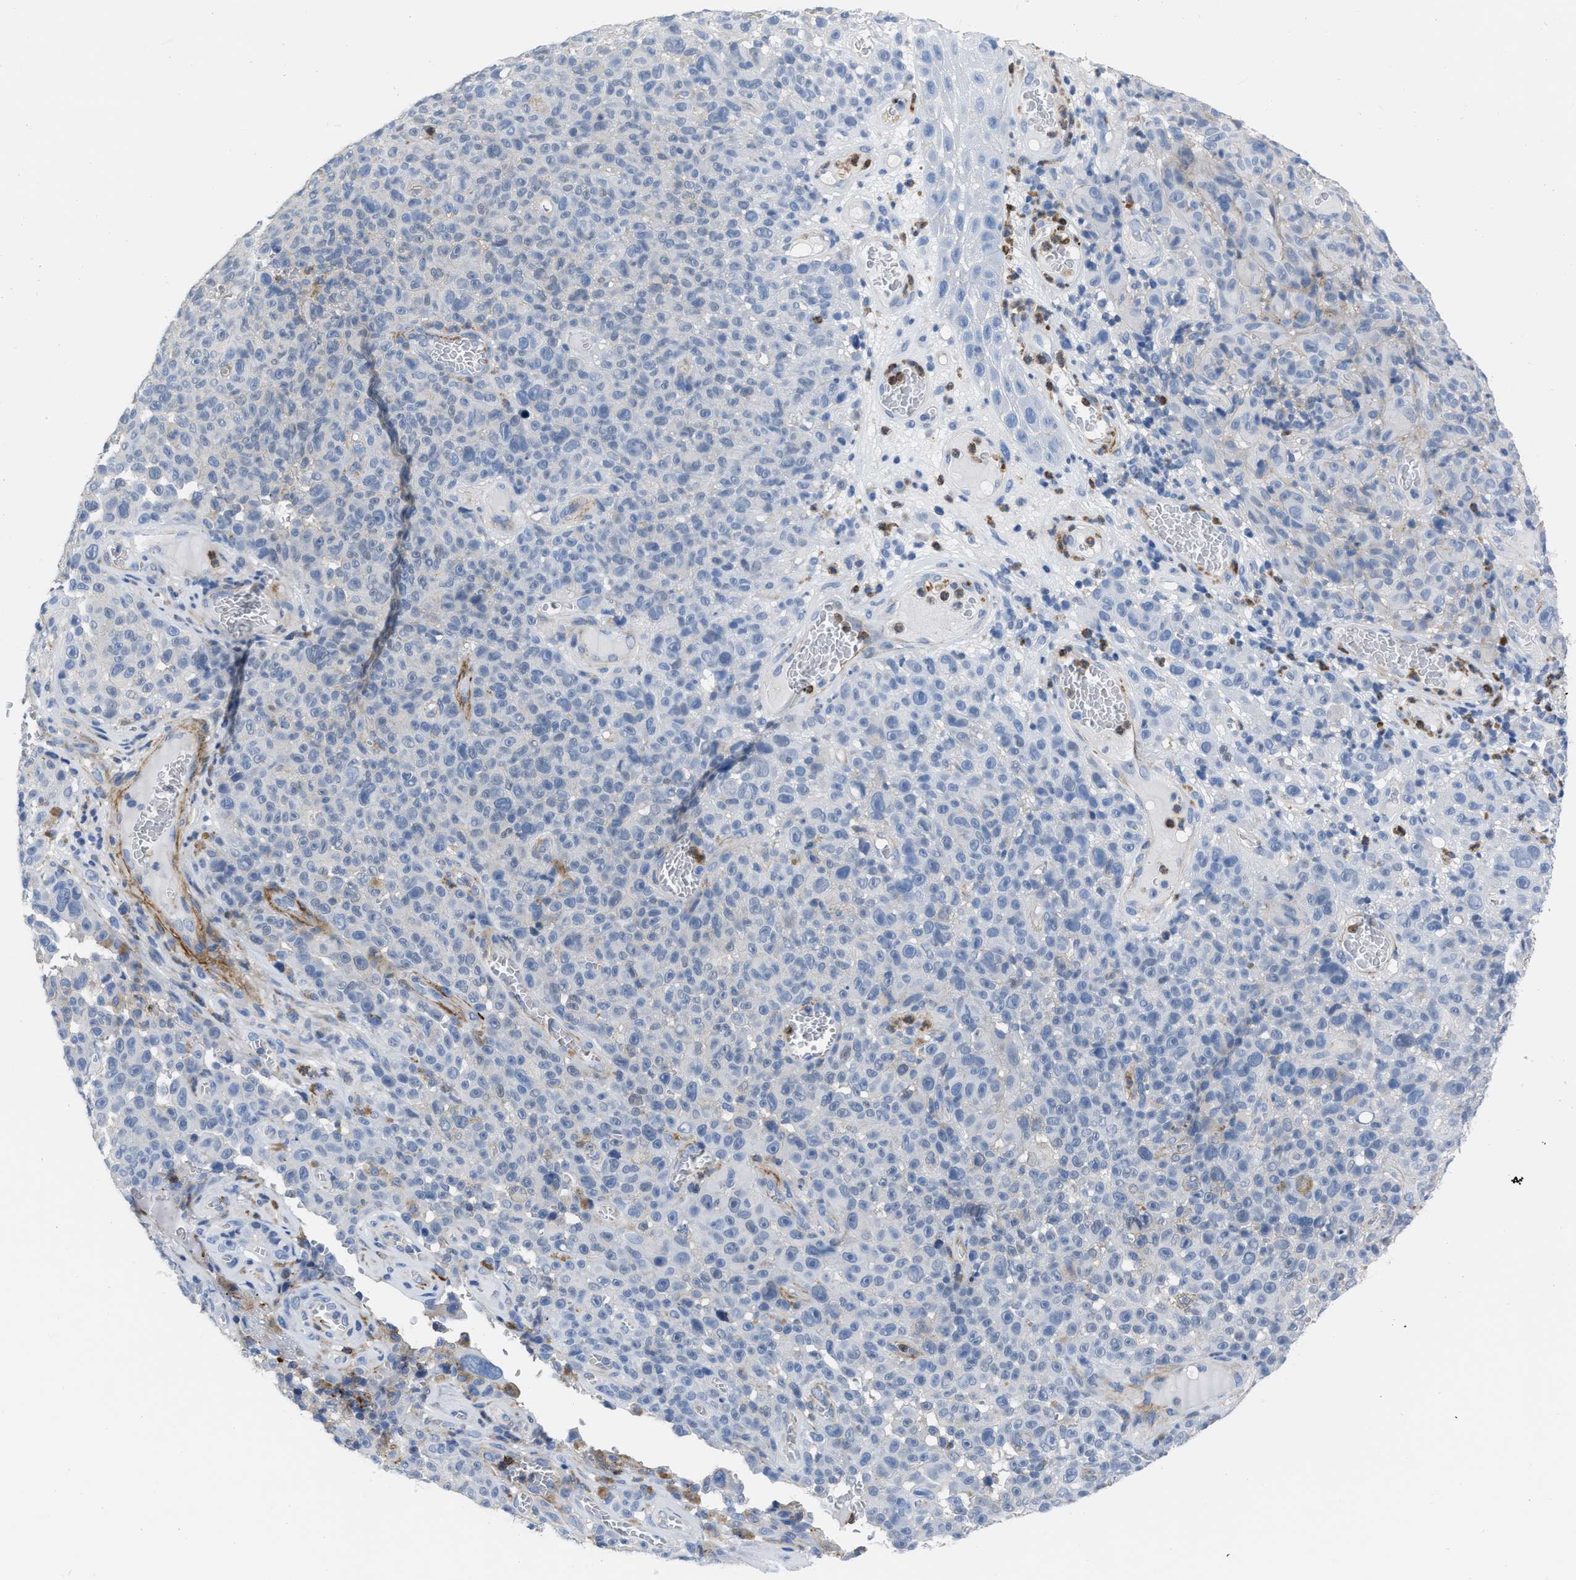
{"staining": {"intensity": "negative", "quantity": "none", "location": "none"}, "tissue": "melanoma", "cell_type": "Tumor cells", "image_type": "cancer", "snomed": [{"axis": "morphology", "description": "Malignant melanoma, NOS"}, {"axis": "topography", "description": "Skin"}], "caption": "Immunohistochemistry of melanoma shows no expression in tumor cells.", "gene": "PRMT2", "patient": {"sex": "female", "age": 82}}